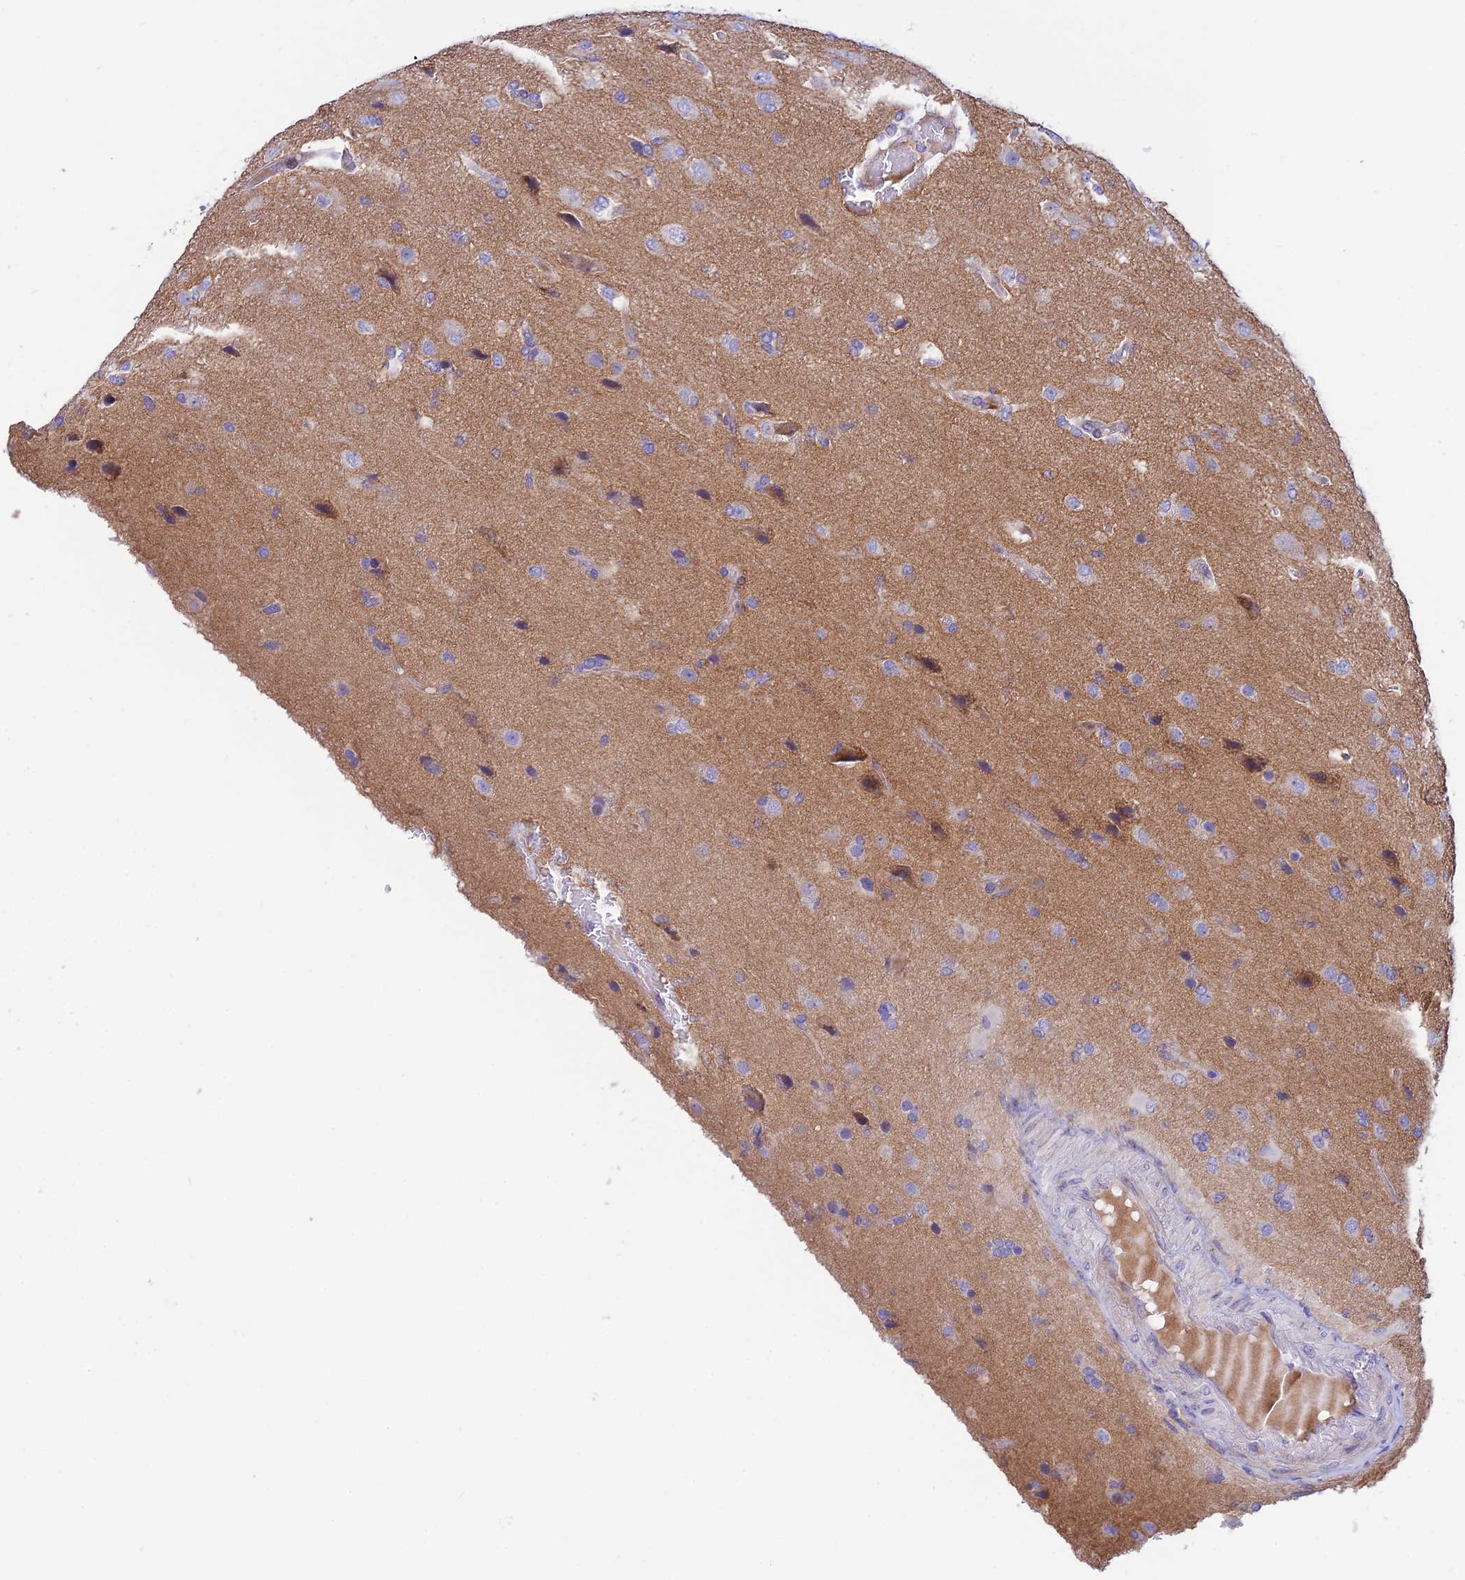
{"staining": {"intensity": "negative", "quantity": "none", "location": "none"}, "tissue": "glioma", "cell_type": "Tumor cells", "image_type": "cancer", "snomed": [{"axis": "morphology", "description": "Glioma, malignant, High grade"}, {"axis": "topography", "description": "Brain"}], "caption": "Protein analysis of glioma shows no significant staining in tumor cells.", "gene": "CCDC157", "patient": {"sex": "female", "age": 74}}